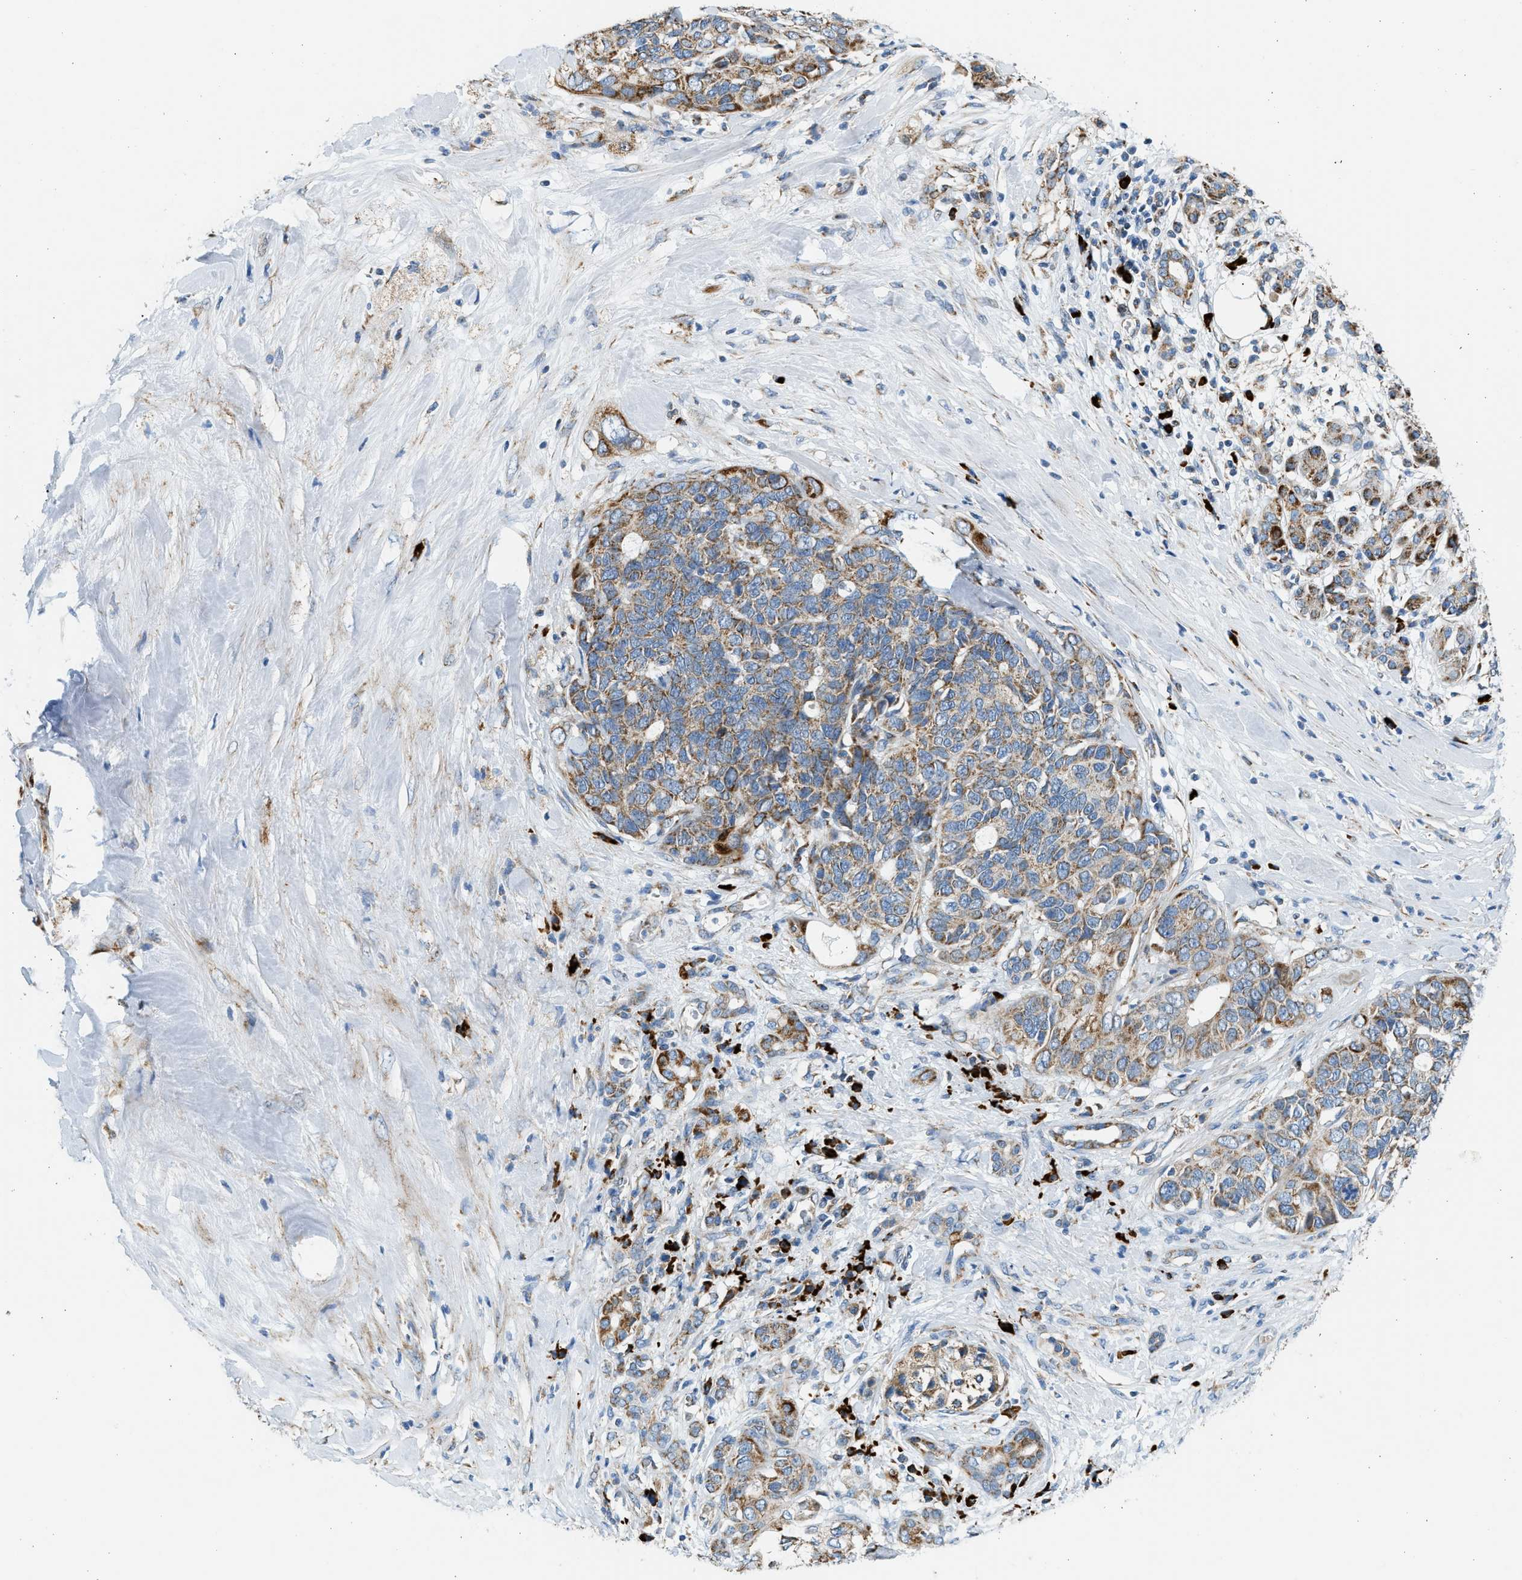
{"staining": {"intensity": "moderate", "quantity": ">75%", "location": "cytoplasmic/membranous"}, "tissue": "pancreatic cancer", "cell_type": "Tumor cells", "image_type": "cancer", "snomed": [{"axis": "morphology", "description": "Adenocarcinoma, NOS"}, {"axis": "topography", "description": "Pancreas"}], "caption": "A medium amount of moderate cytoplasmic/membranous expression is appreciated in about >75% of tumor cells in pancreatic cancer (adenocarcinoma) tissue. (brown staining indicates protein expression, while blue staining denotes nuclei).", "gene": "KCNMB3", "patient": {"sex": "female", "age": 56}}